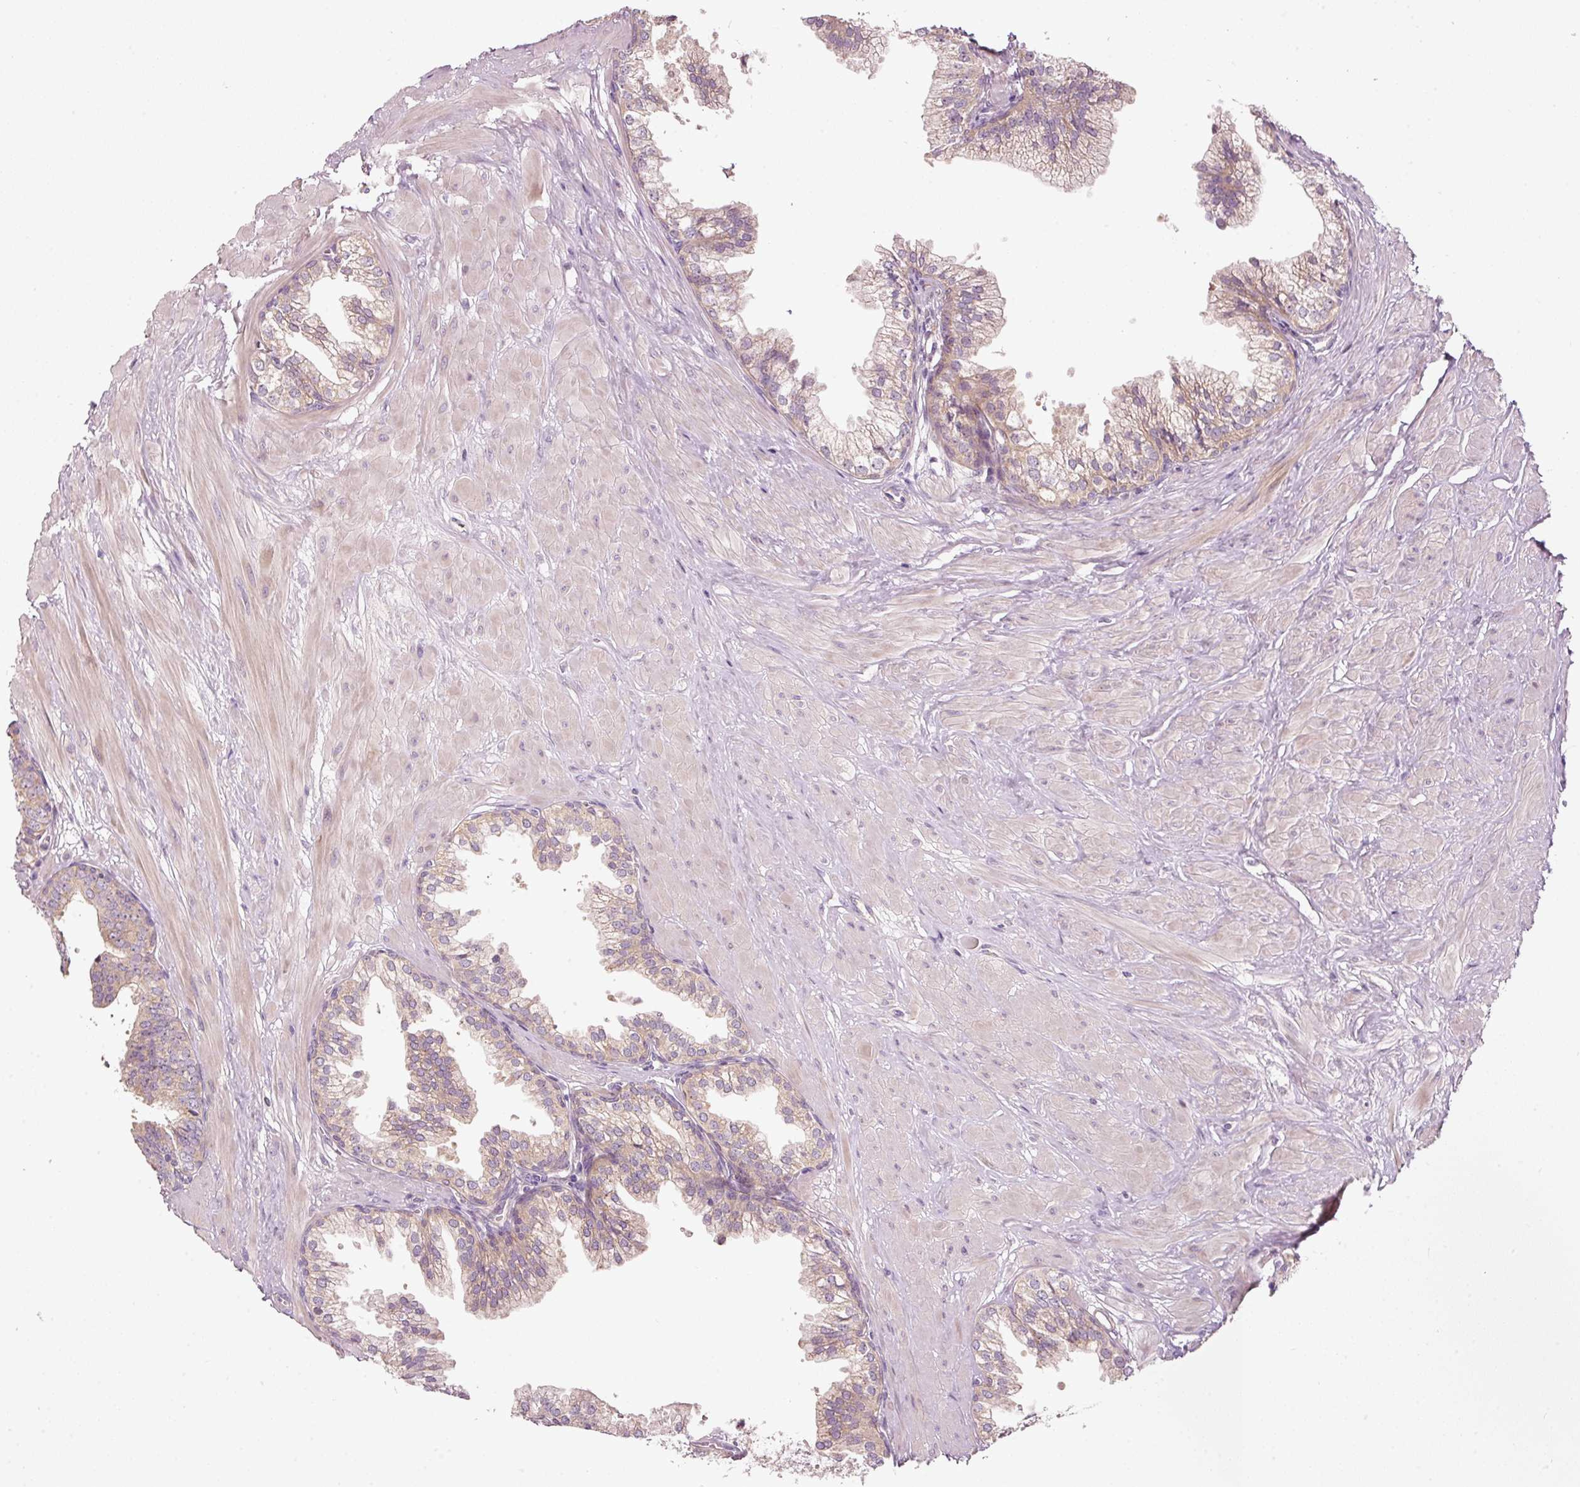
{"staining": {"intensity": "moderate", "quantity": "25%-75%", "location": "cytoplasmic/membranous"}, "tissue": "prostate", "cell_type": "Glandular cells", "image_type": "normal", "snomed": [{"axis": "morphology", "description": "Normal tissue, NOS"}, {"axis": "topography", "description": "Prostate"}, {"axis": "topography", "description": "Peripheral nerve tissue"}], "caption": "The image exhibits staining of benign prostate, revealing moderate cytoplasmic/membranous protein staining (brown color) within glandular cells.", "gene": "MAP10", "patient": {"sex": "male", "age": 55}}